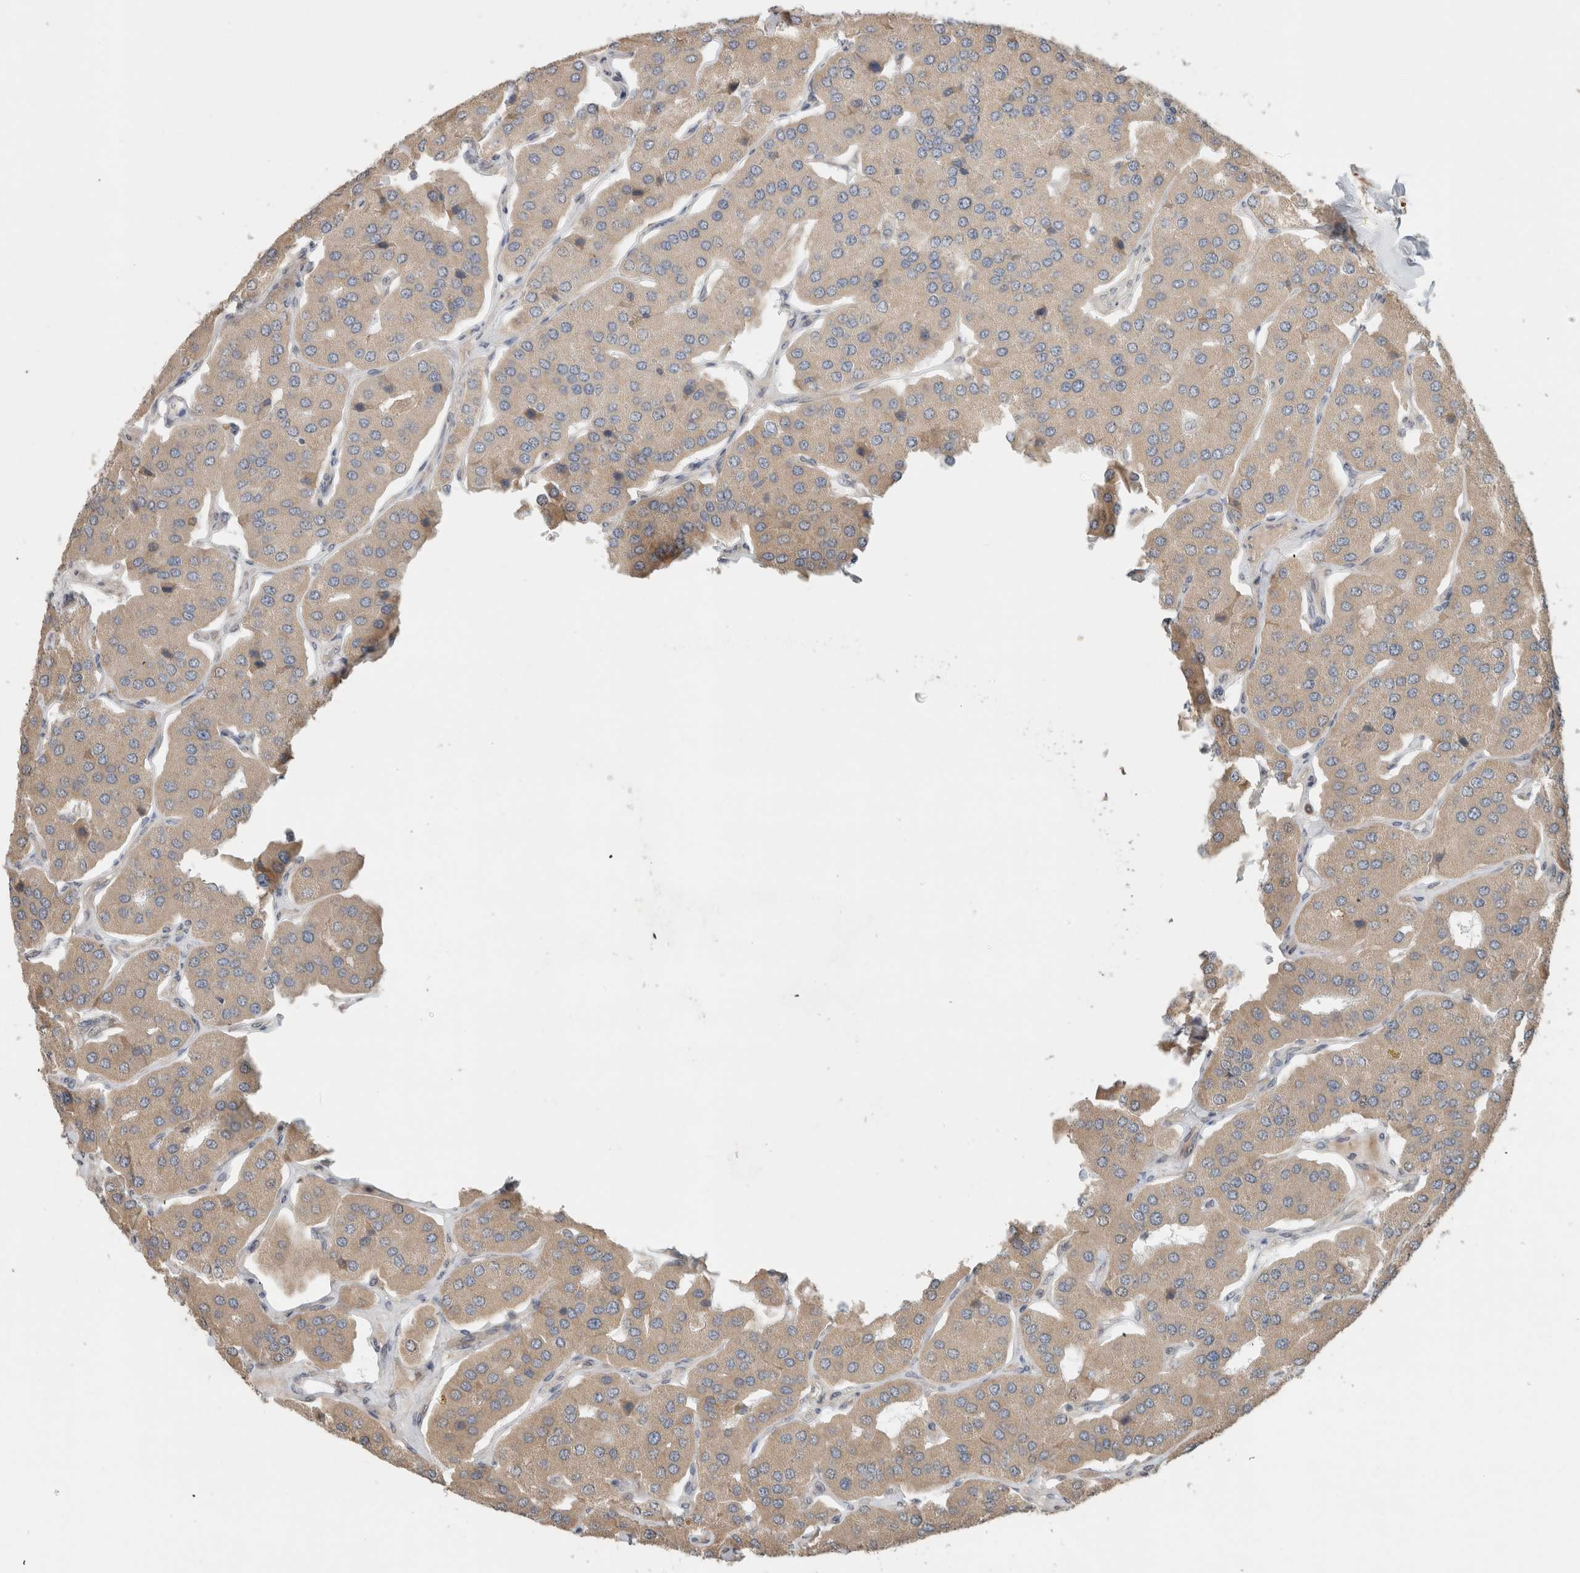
{"staining": {"intensity": "moderate", "quantity": ">75%", "location": "cytoplasmic/membranous"}, "tissue": "parathyroid gland", "cell_type": "Glandular cells", "image_type": "normal", "snomed": [{"axis": "morphology", "description": "Normal tissue, NOS"}, {"axis": "morphology", "description": "Adenoma, NOS"}, {"axis": "topography", "description": "Parathyroid gland"}], "caption": "A brown stain shows moderate cytoplasmic/membranous expression of a protein in glandular cells of benign parathyroid gland.", "gene": "GINS4", "patient": {"sex": "female", "age": 86}}